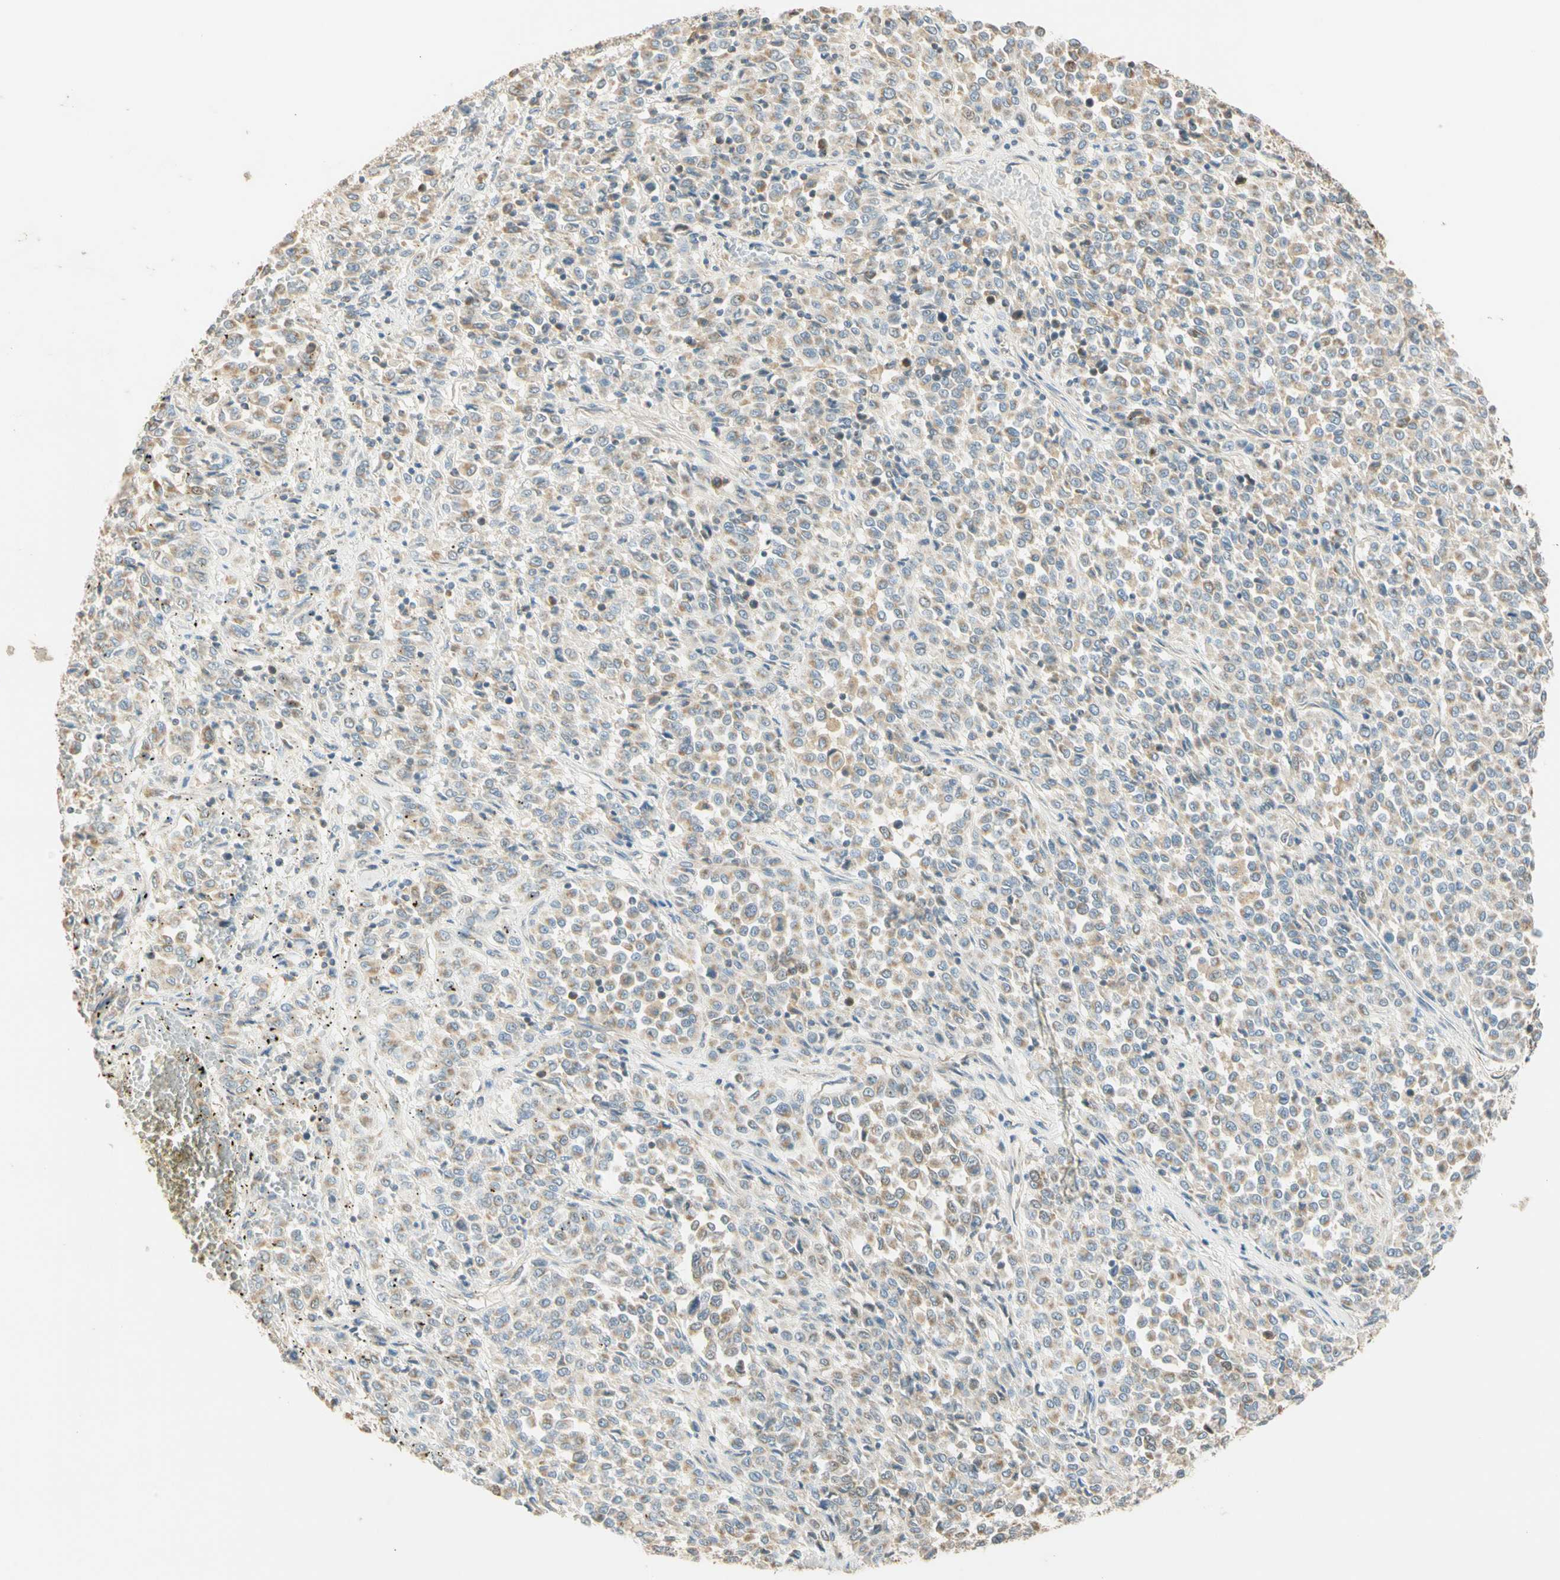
{"staining": {"intensity": "weak", "quantity": "25%-75%", "location": "cytoplasmic/membranous,nuclear"}, "tissue": "melanoma", "cell_type": "Tumor cells", "image_type": "cancer", "snomed": [{"axis": "morphology", "description": "Malignant melanoma, Metastatic site"}, {"axis": "topography", "description": "Pancreas"}], "caption": "Malignant melanoma (metastatic site) tissue shows weak cytoplasmic/membranous and nuclear staining in approximately 25%-75% of tumor cells The staining was performed using DAB to visualize the protein expression in brown, while the nuclei were stained in blue with hematoxylin (Magnification: 20x).", "gene": "RAD18", "patient": {"sex": "female", "age": 30}}